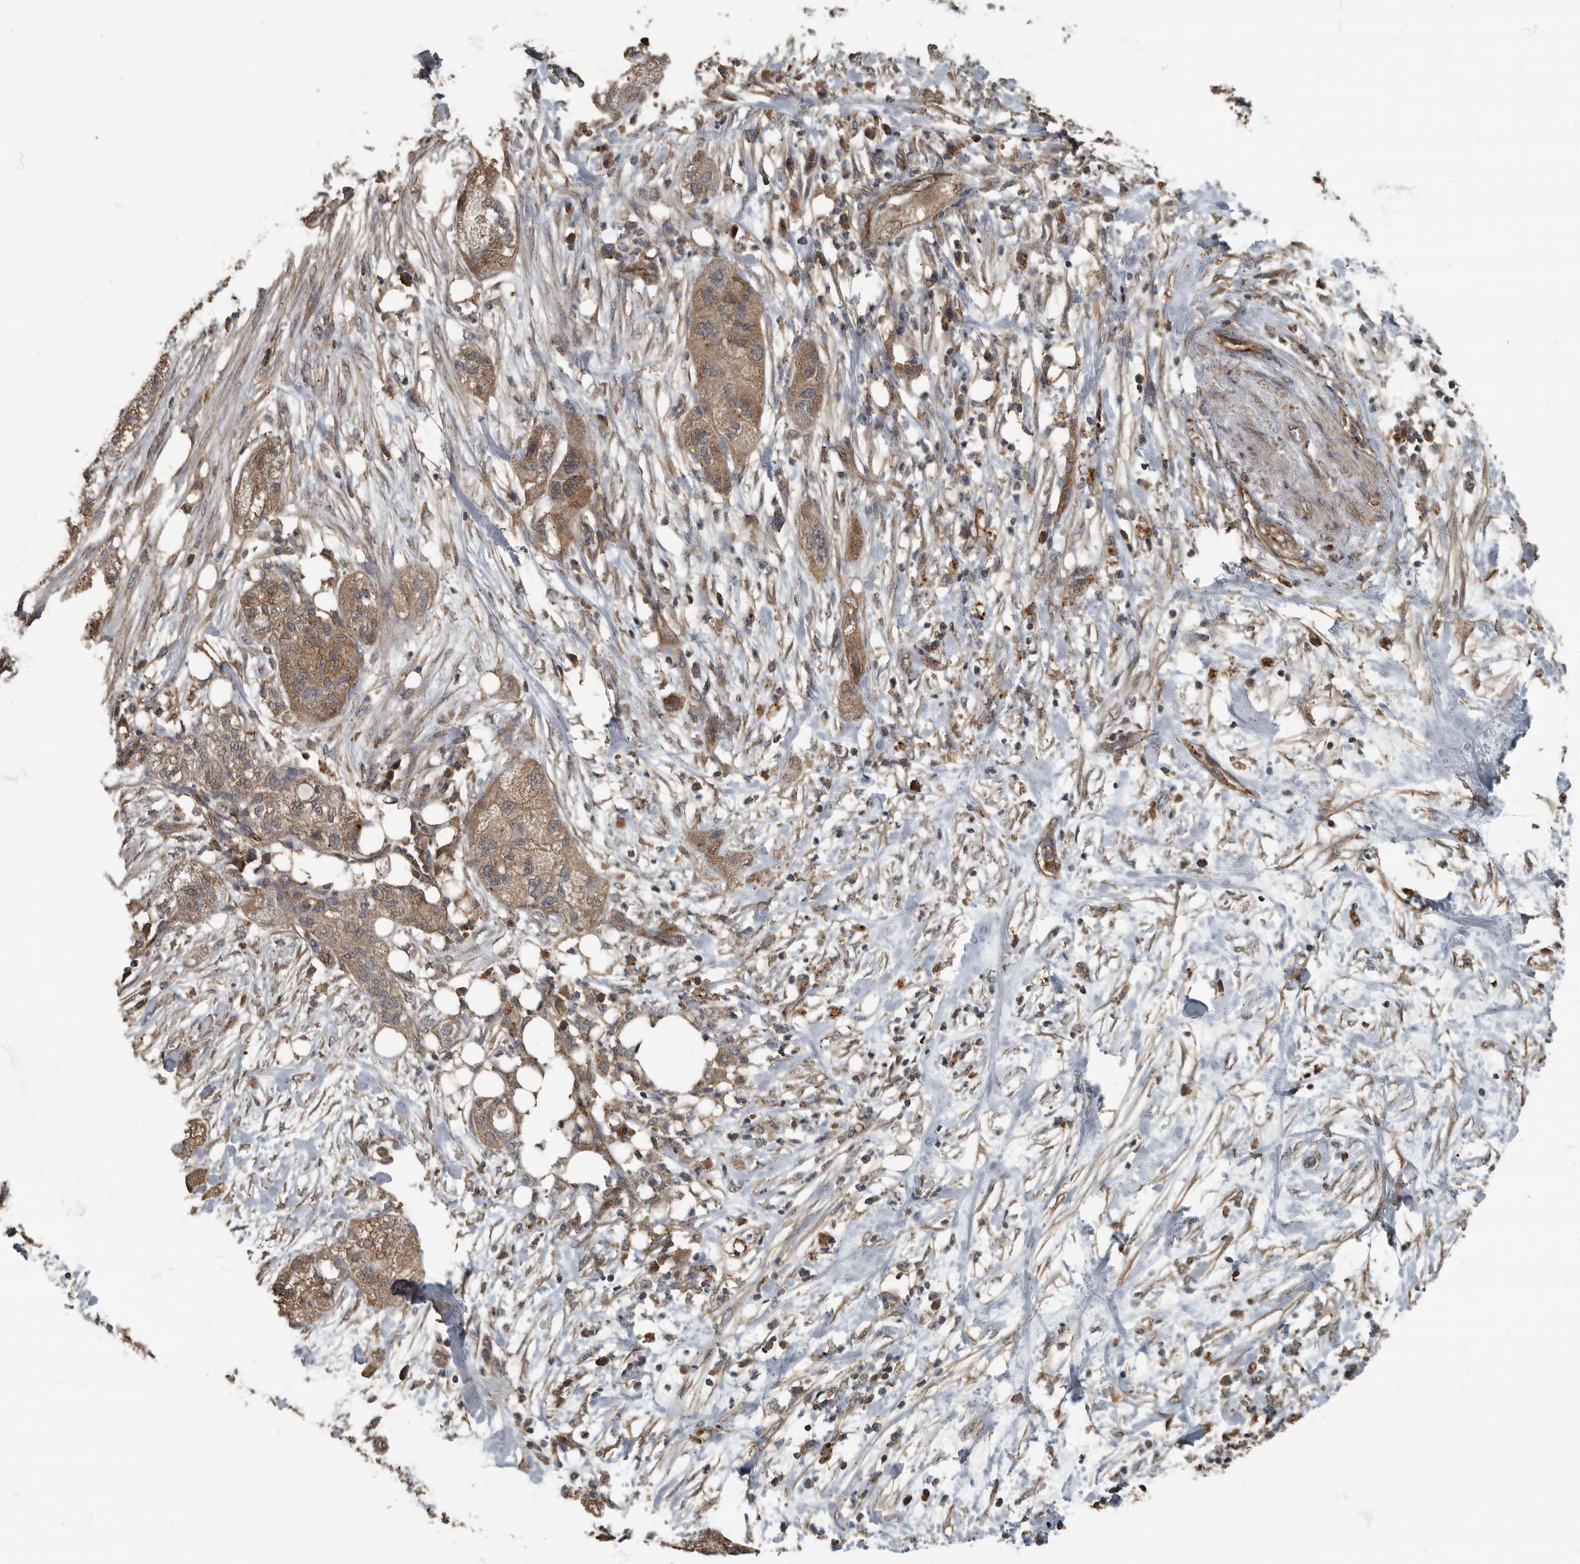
{"staining": {"intensity": "moderate", "quantity": ">75%", "location": "cytoplasmic/membranous"}, "tissue": "pancreatic cancer", "cell_type": "Tumor cells", "image_type": "cancer", "snomed": [{"axis": "morphology", "description": "Adenocarcinoma, NOS"}, {"axis": "topography", "description": "Pancreas"}], "caption": "Moderate cytoplasmic/membranous expression for a protein is seen in about >75% of tumor cells of pancreatic adenocarcinoma using IHC.", "gene": "IL15RA", "patient": {"sex": "female", "age": 78}}